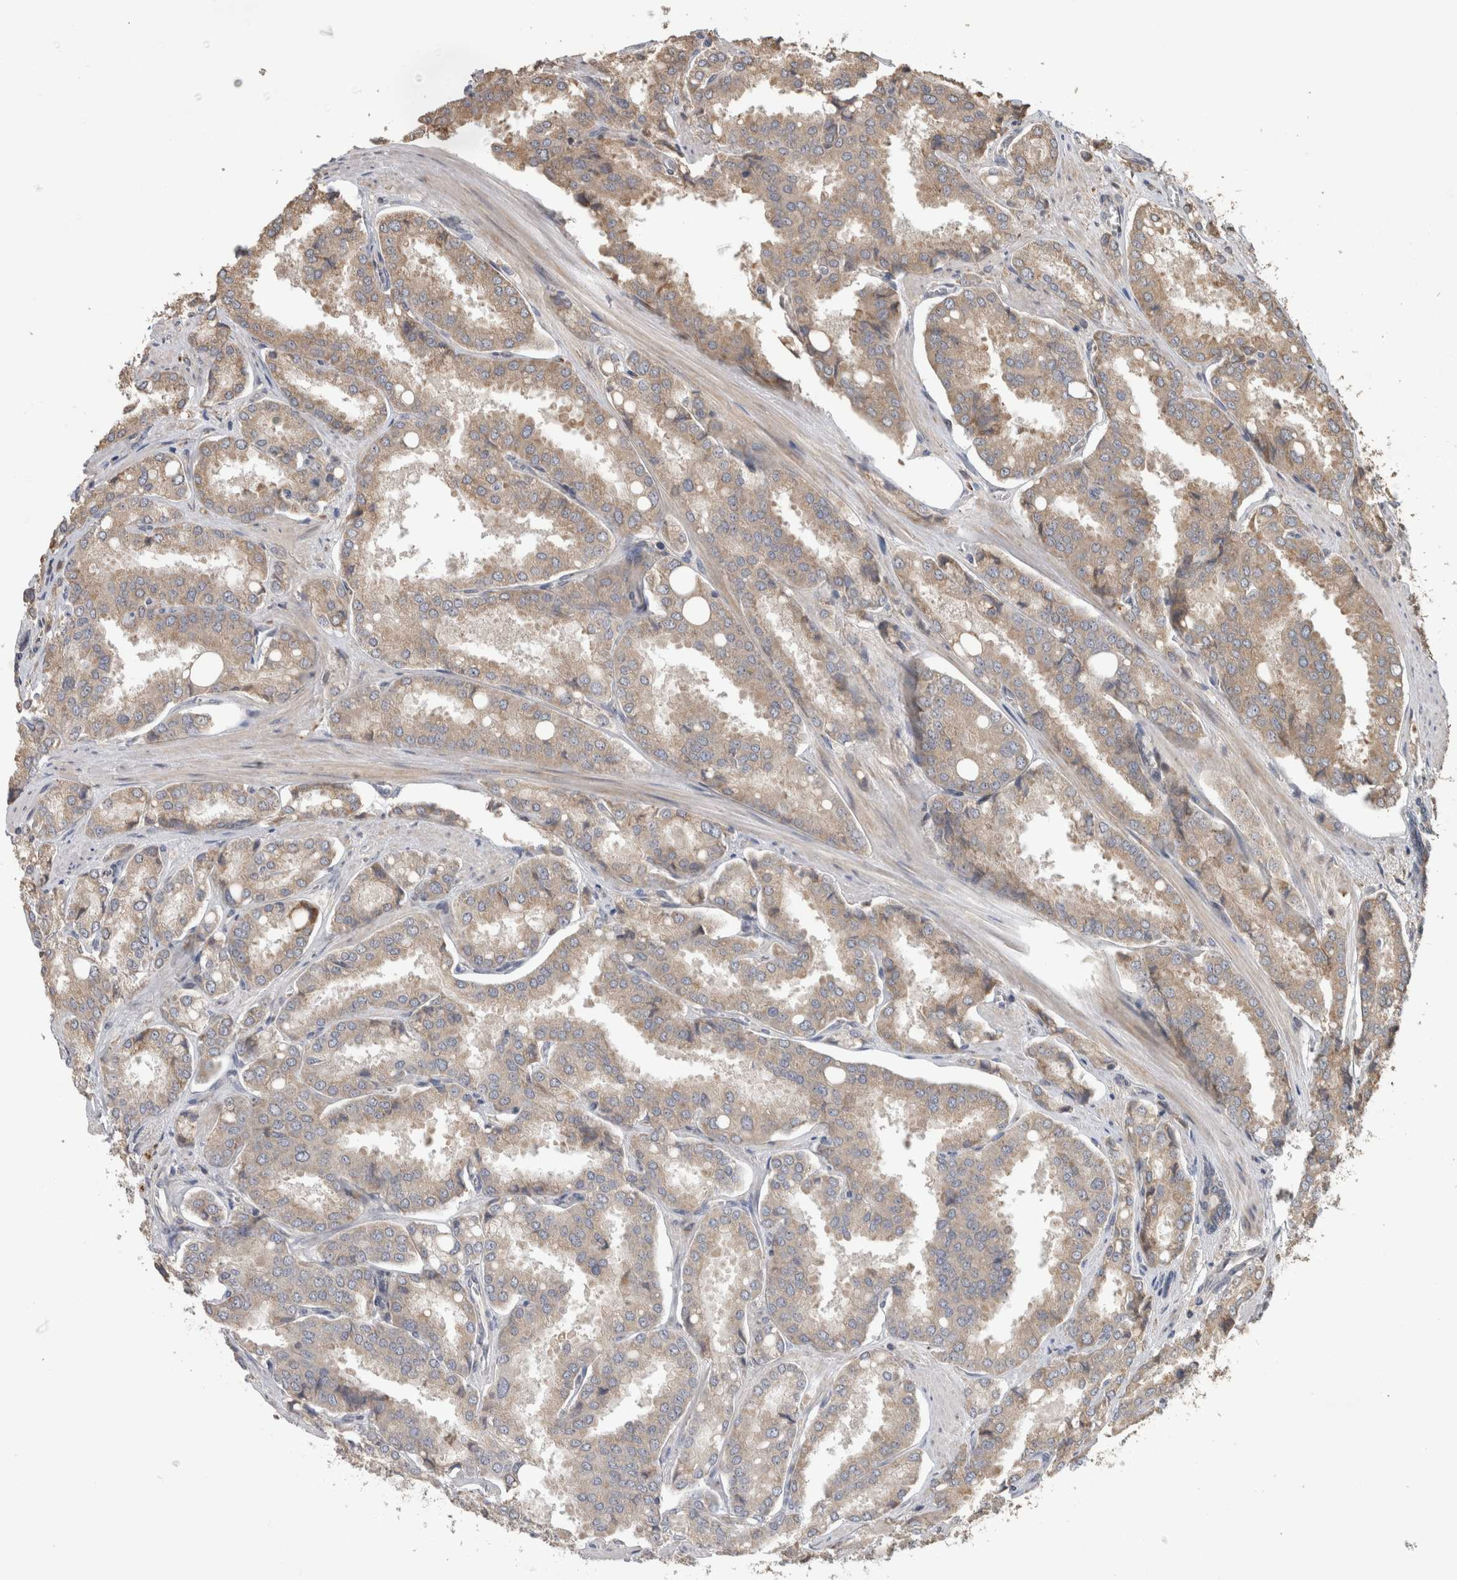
{"staining": {"intensity": "weak", "quantity": "<25%", "location": "cytoplasmic/membranous"}, "tissue": "prostate cancer", "cell_type": "Tumor cells", "image_type": "cancer", "snomed": [{"axis": "morphology", "description": "Adenocarcinoma, High grade"}, {"axis": "topography", "description": "Prostate"}], "caption": "Human prostate adenocarcinoma (high-grade) stained for a protein using immunohistochemistry (IHC) displays no staining in tumor cells.", "gene": "TBCE", "patient": {"sex": "male", "age": 50}}